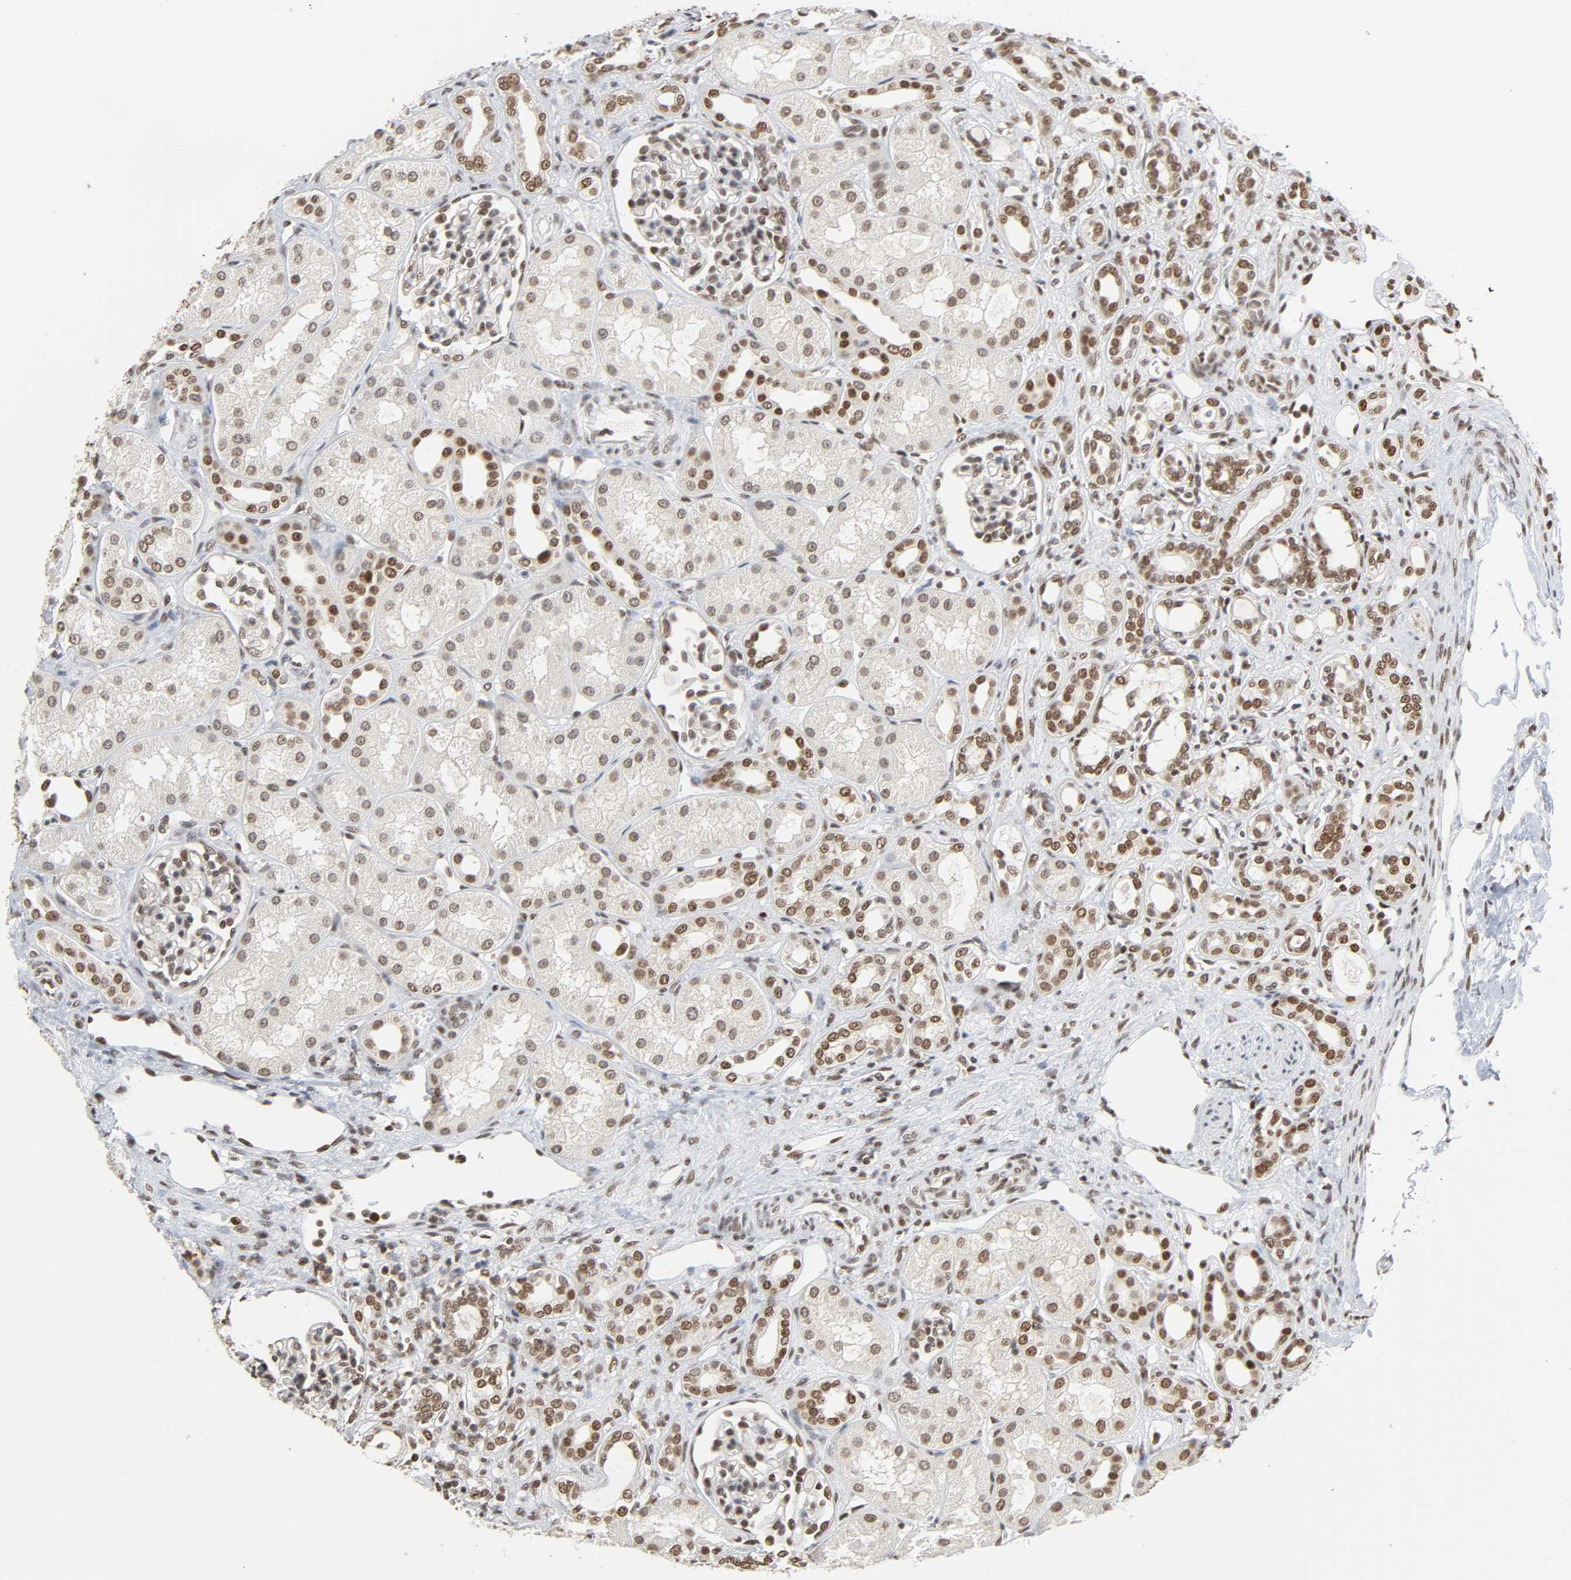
{"staining": {"intensity": "moderate", "quantity": ">75%", "location": "nuclear"}, "tissue": "kidney", "cell_type": "Cells in glomeruli", "image_type": "normal", "snomed": [{"axis": "morphology", "description": "Normal tissue, NOS"}, {"axis": "topography", "description": "Kidney"}], "caption": "The image reveals staining of normal kidney, revealing moderate nuclear protein positivity (brown color) within cells in glomeruli. (DAB = brown stain, brightfield microscopy at high magnification).", "gene": "SUMO1", "patient": {"sex": "male", "age": 7}}